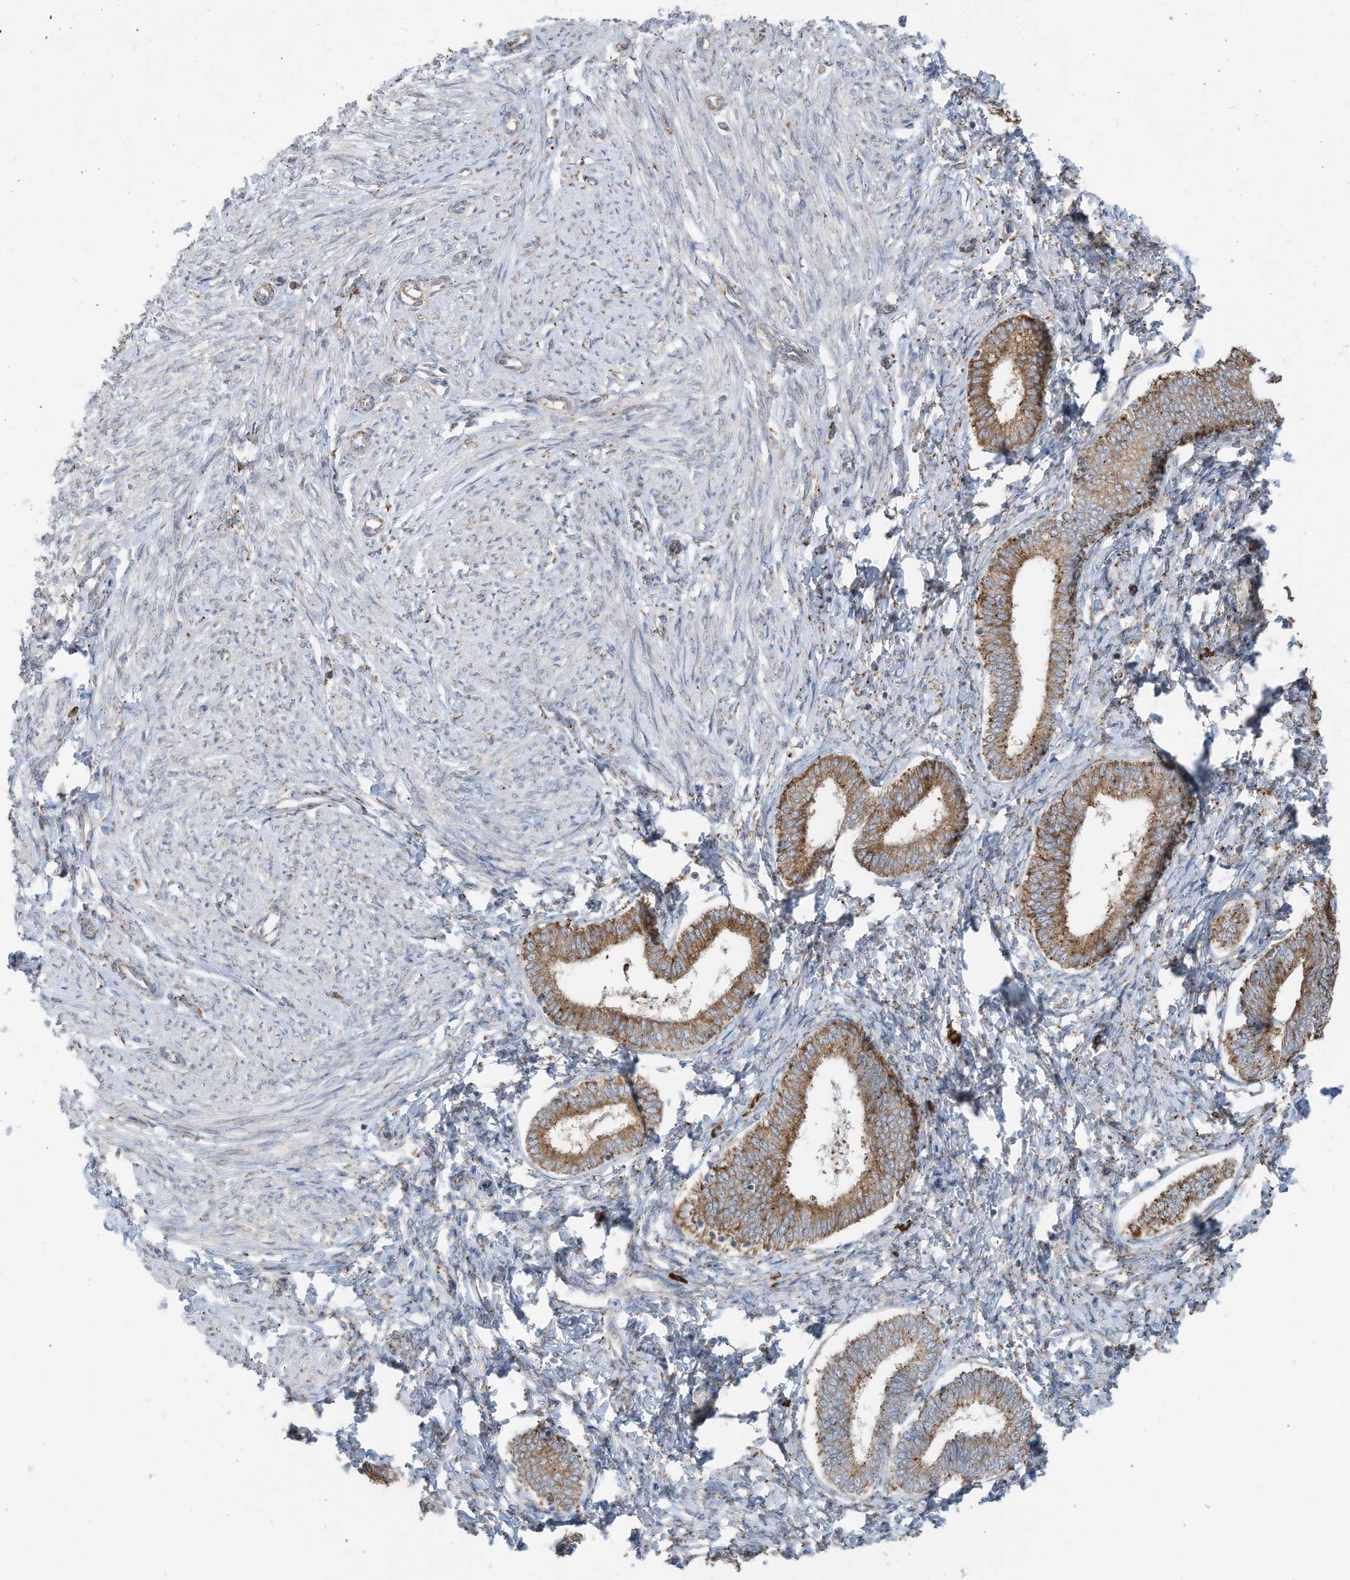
{"staining": {"intensity": "moderate", "quantity": "<25%", "location": "cytoplasmic/membranous"}, "tissue": "endometrium", "cell_type": "Cells in endometrial stroma", "image_type": "normal", "snomed": [{"axis": "morphology", "description": "Normal tissue, NOS"}, {"axis": "topography", "description": "Endometrium"}], "caption": "Endometrium stained with immunohistochemistry shows moderate cytoplasmic/membranous positivity in about <25% of cells in endometrial stroma.", "gene": "ZNF354C", "patient": {"sex": "female", "age": 72}}